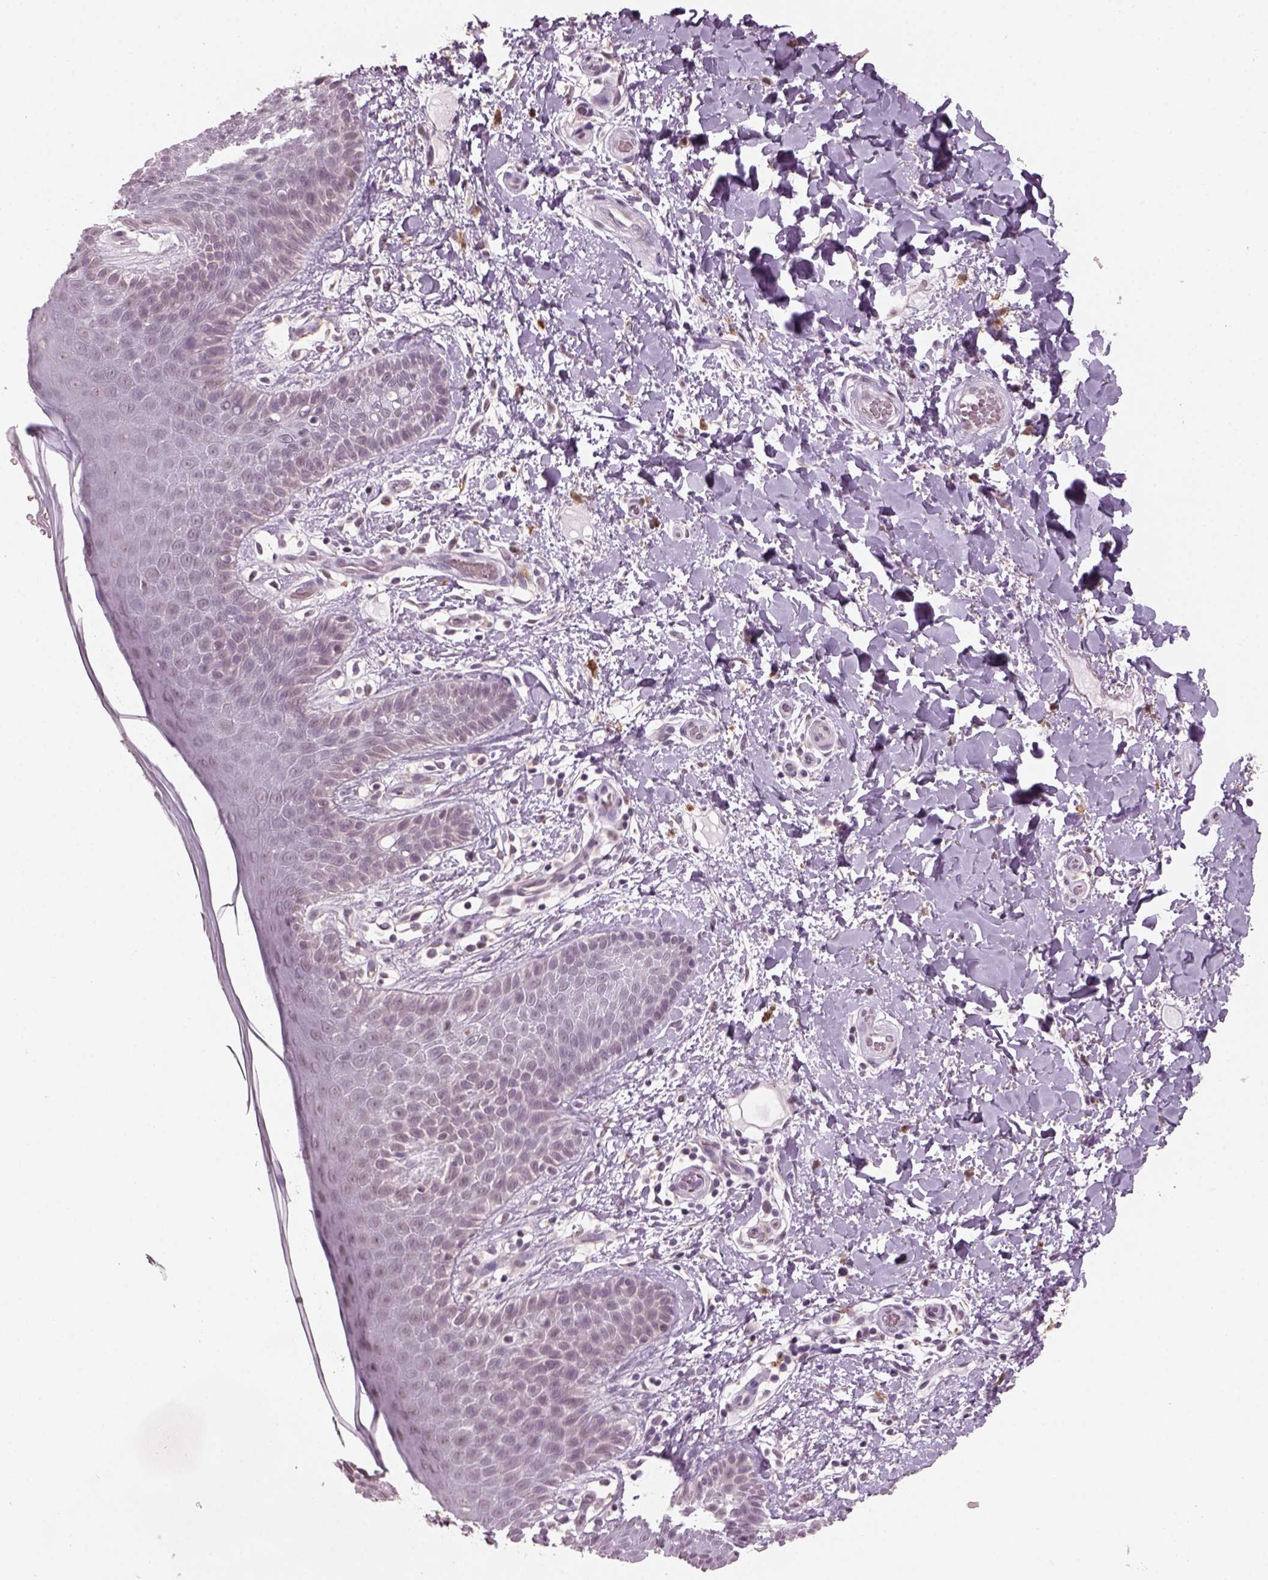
{"staining": {"intensity": "negative", "quantity": "none", "location": "none"}, "tissue": "skin", "cell_type": "Epidermal cells", "image_type": "normal", "snomed": [{"axis": "morphology", "description": "Normal tissue, NOS"}, {"axis": "topography", "description": "Anal"}], "caption": "This is a micrograph of immunohistochemistry (IHC) staining of unremarkable skin, which shows no positivity in epidermal cells.", "gene": "NAT8B", "patient": {"sex": "male", "age": 36}}